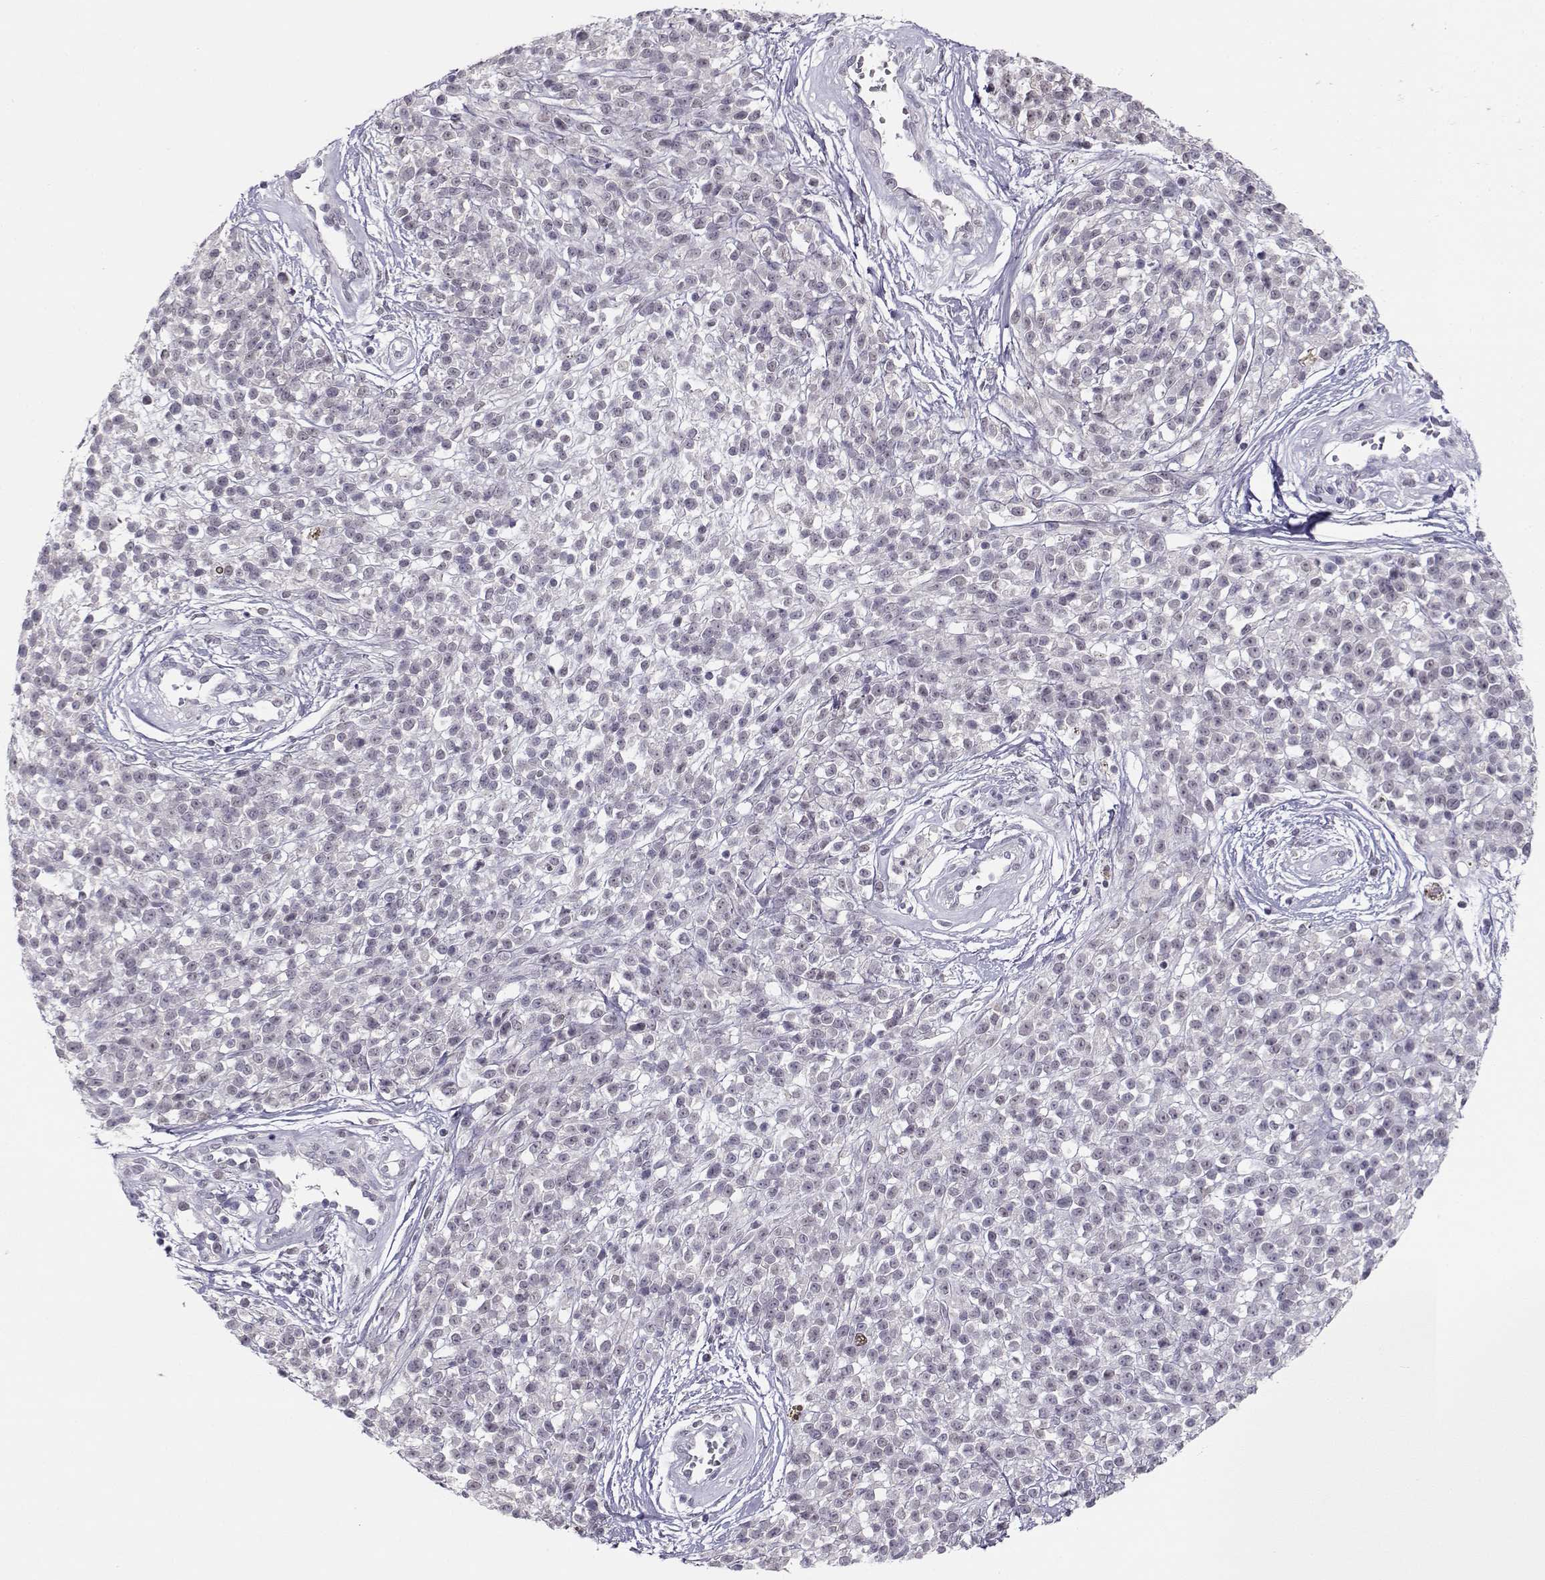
{"staining": {"intensity": "negative", "quantity": "none", "location": "none"}, "tissue": "melanoma", "cell_type": "Tumor cells", "image_type": "cancer", "snomed": [{"axis": "morphology", "description": "Malignant melanoma, NOS"}, {"axis": "topography", "description": "Skin"}, {"axis": "topography", "description": "Skin of trunk"}], "caption": "IHC histopathology image of human melanoma stained for a protein (brown), which reveals no positivity in tumor cells.", "gene": "C16orf86", "patient": {"sex": "male", "age": 74}}